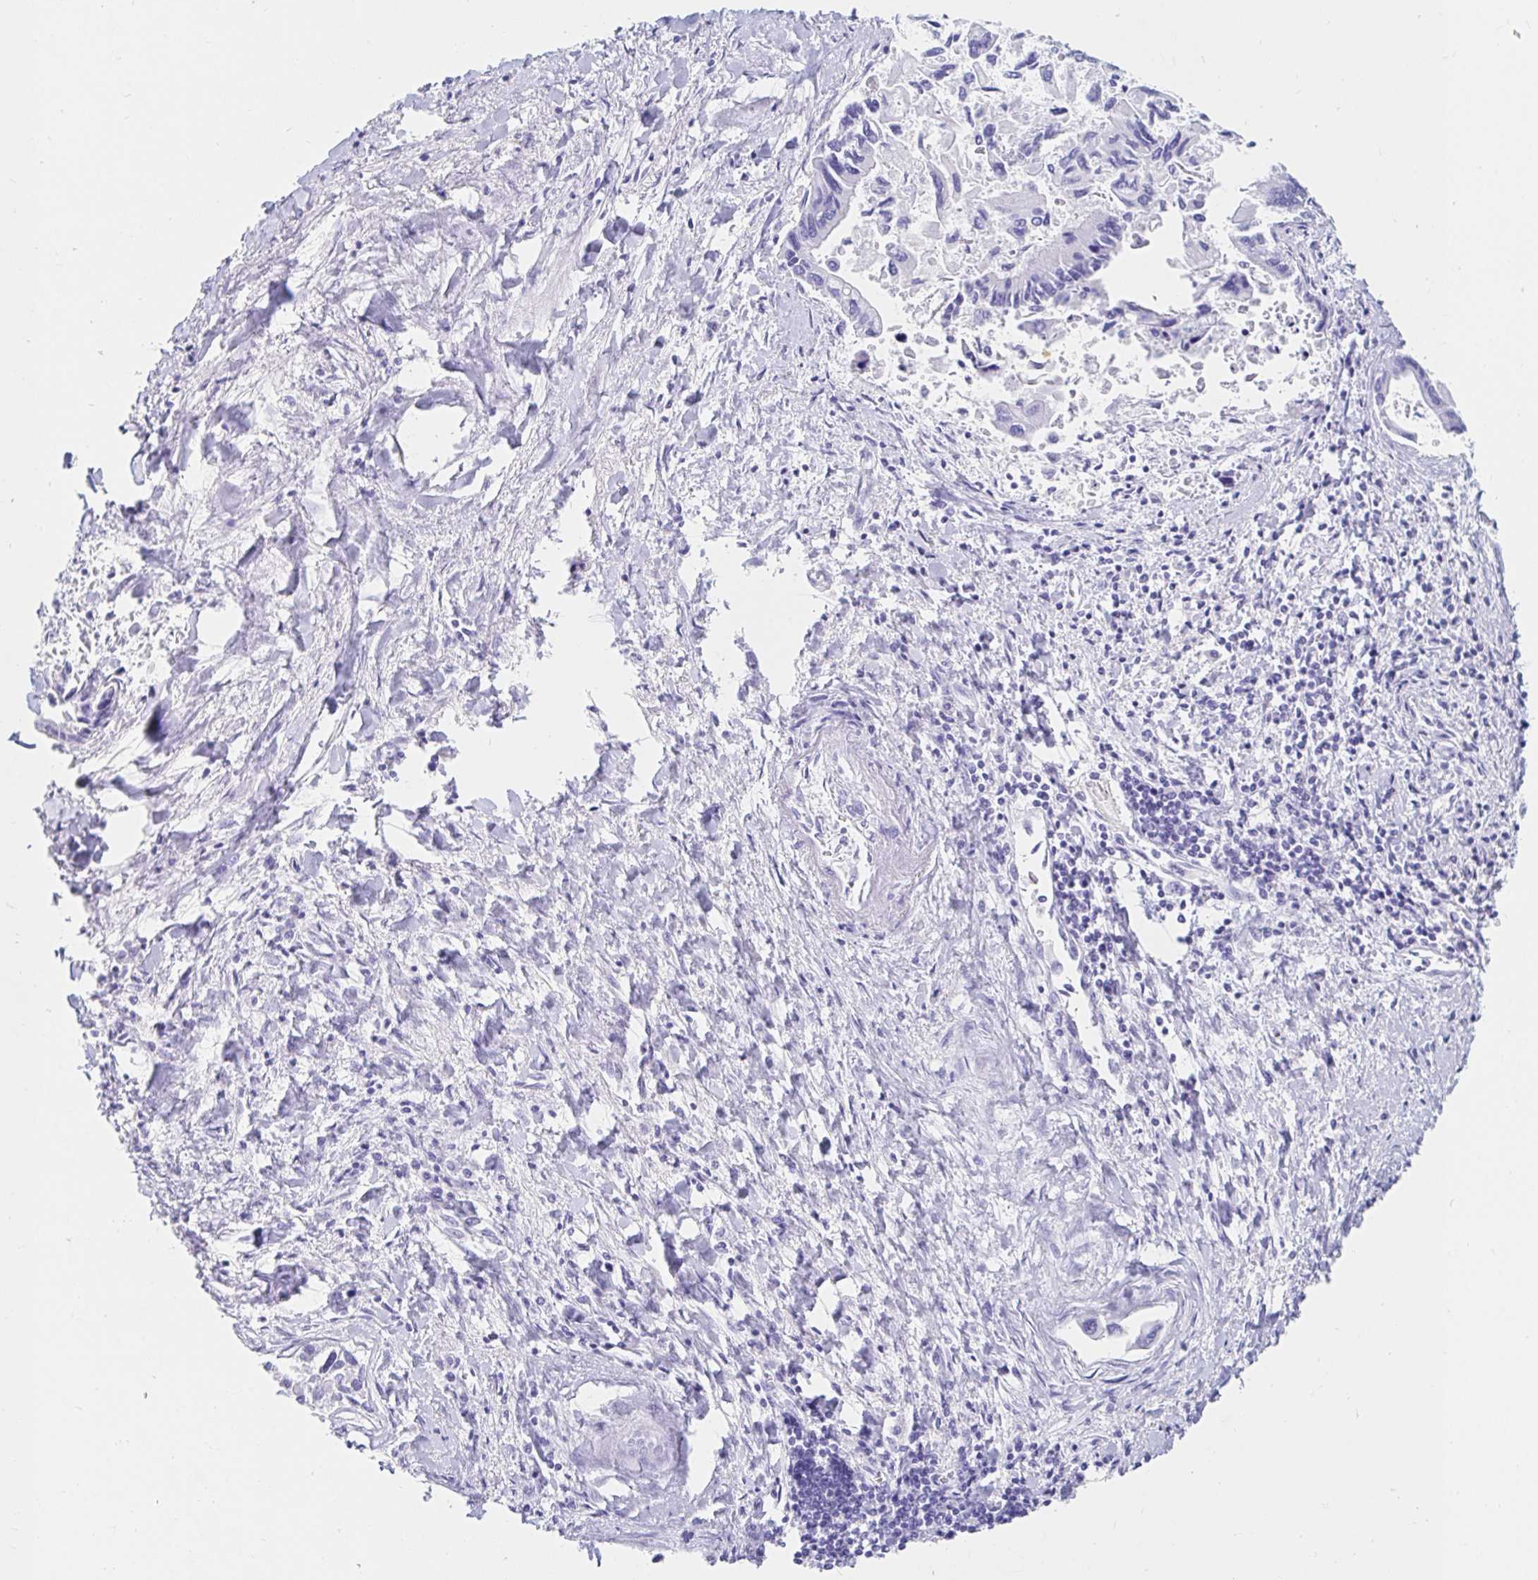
{"staining": {"intensity": "negative", "quantity": "none", "location": "none"}, "tissue": "liver cancer", "cell_type": "Tumor cells", "image_type": "cancer", "snomed": [{"axis": "morphology", "description": "Cholangiocarcinoma"}, {"axis": "topography", "description": "Liver"}], "caption": "Photomicrograph shows no protein staining in tumor cells of cholangiocarcinoma (liver) tissue.", "gene": "OR6T1", "patient": {"sex": "male", "age": 66}}